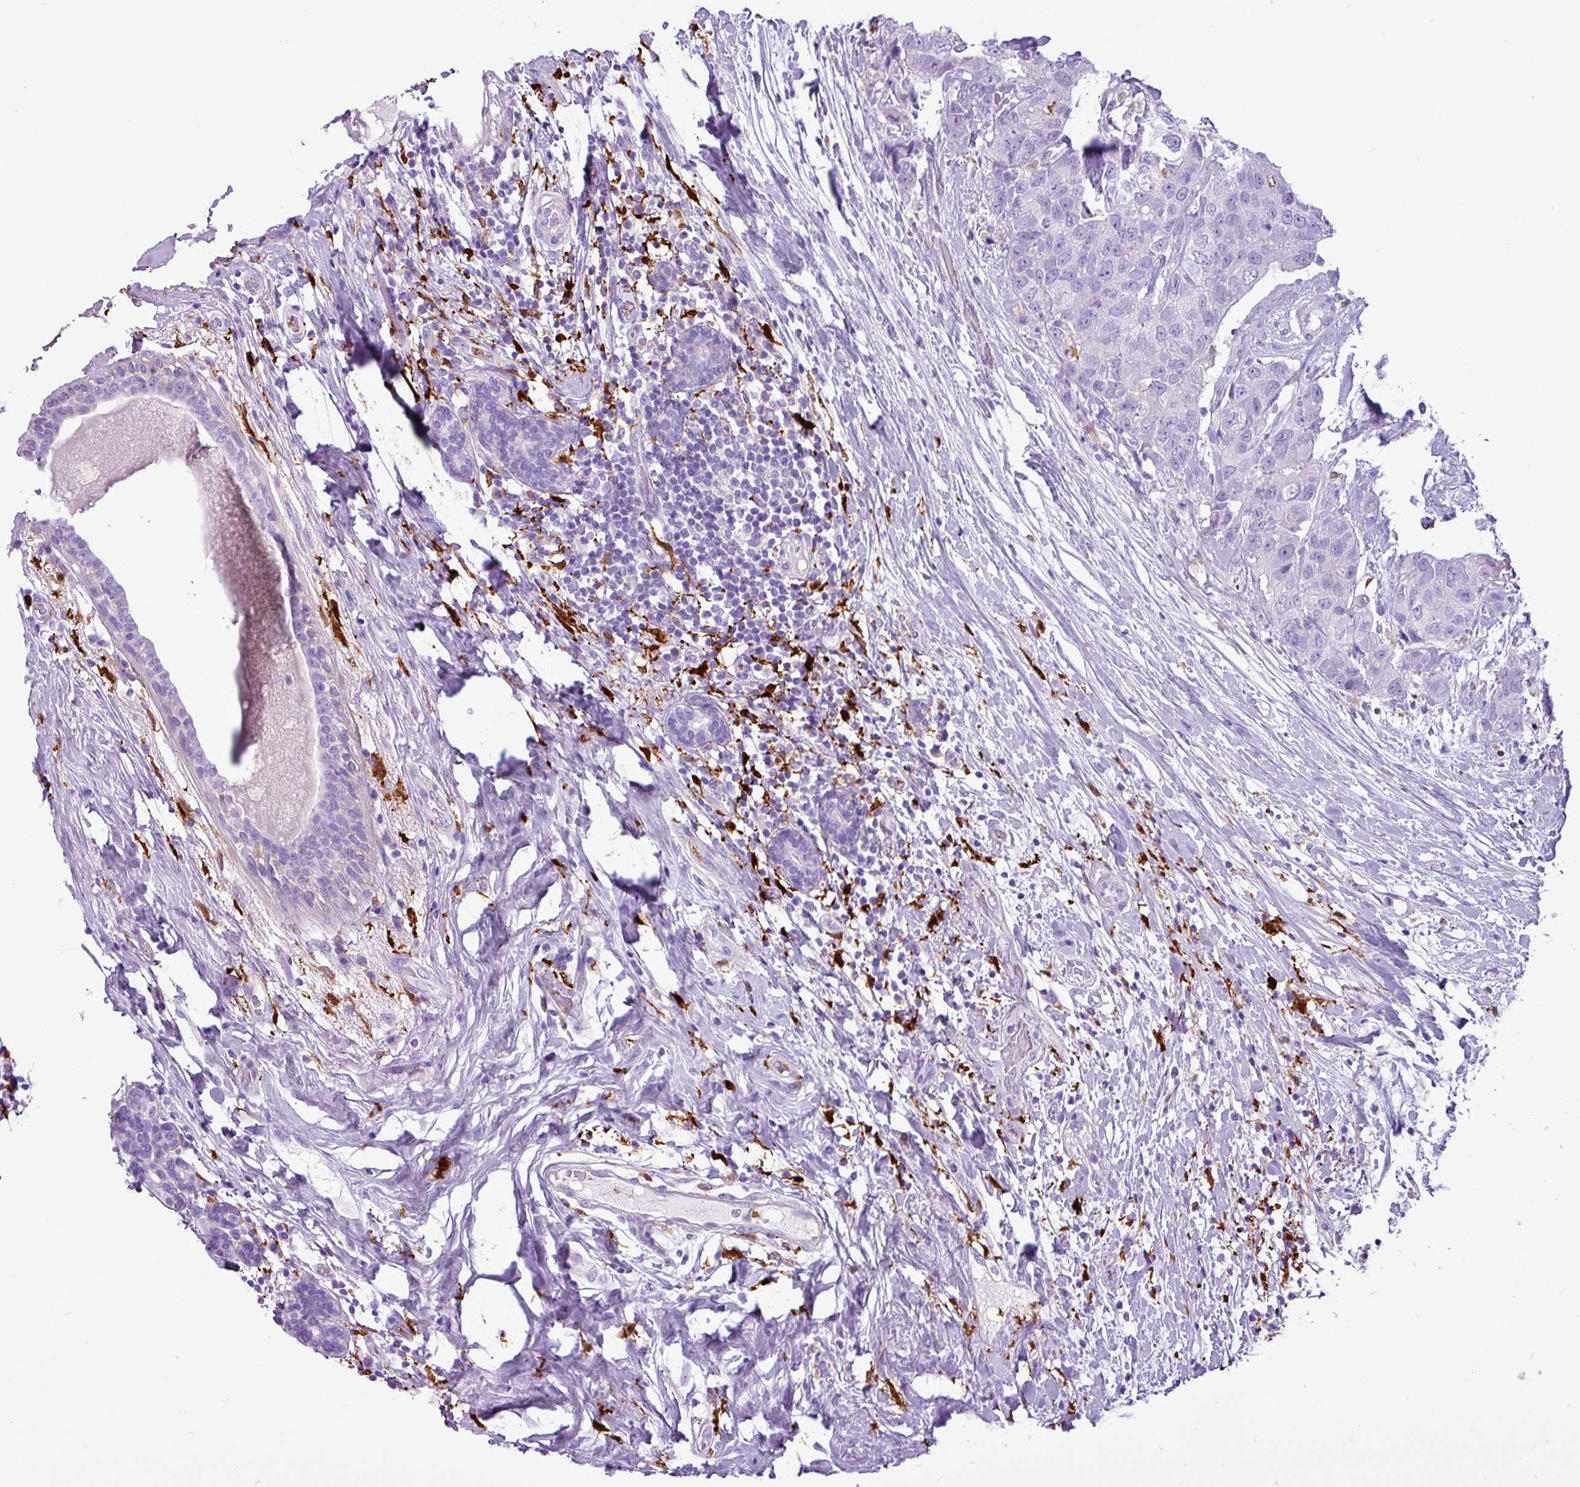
{"staining": {"intensity": "negative", "quantity": "none", "location": "none"}, "tissue": "breast cancer", "cell_type": "Tumor cells", "image_type": "cancer", "snomed": [{"axis": "morphology", "description": "Duct carcinoma"}, {"axis": "topography", "description": "Breast"}], "caption": "Invasive ductal carcinoma (breast) was stained to show a protein in brown. There is no significant staining in tumor cells. (Stains: DAB (3,3'-diaminobenzidine) immunohistochemistry (IHC) with hematoxylin counter stain, Microscopy: brightfield microscopy at high magnification).", "gene": "TMEM200C", "patient": {"sex": "female", "age": 62}}